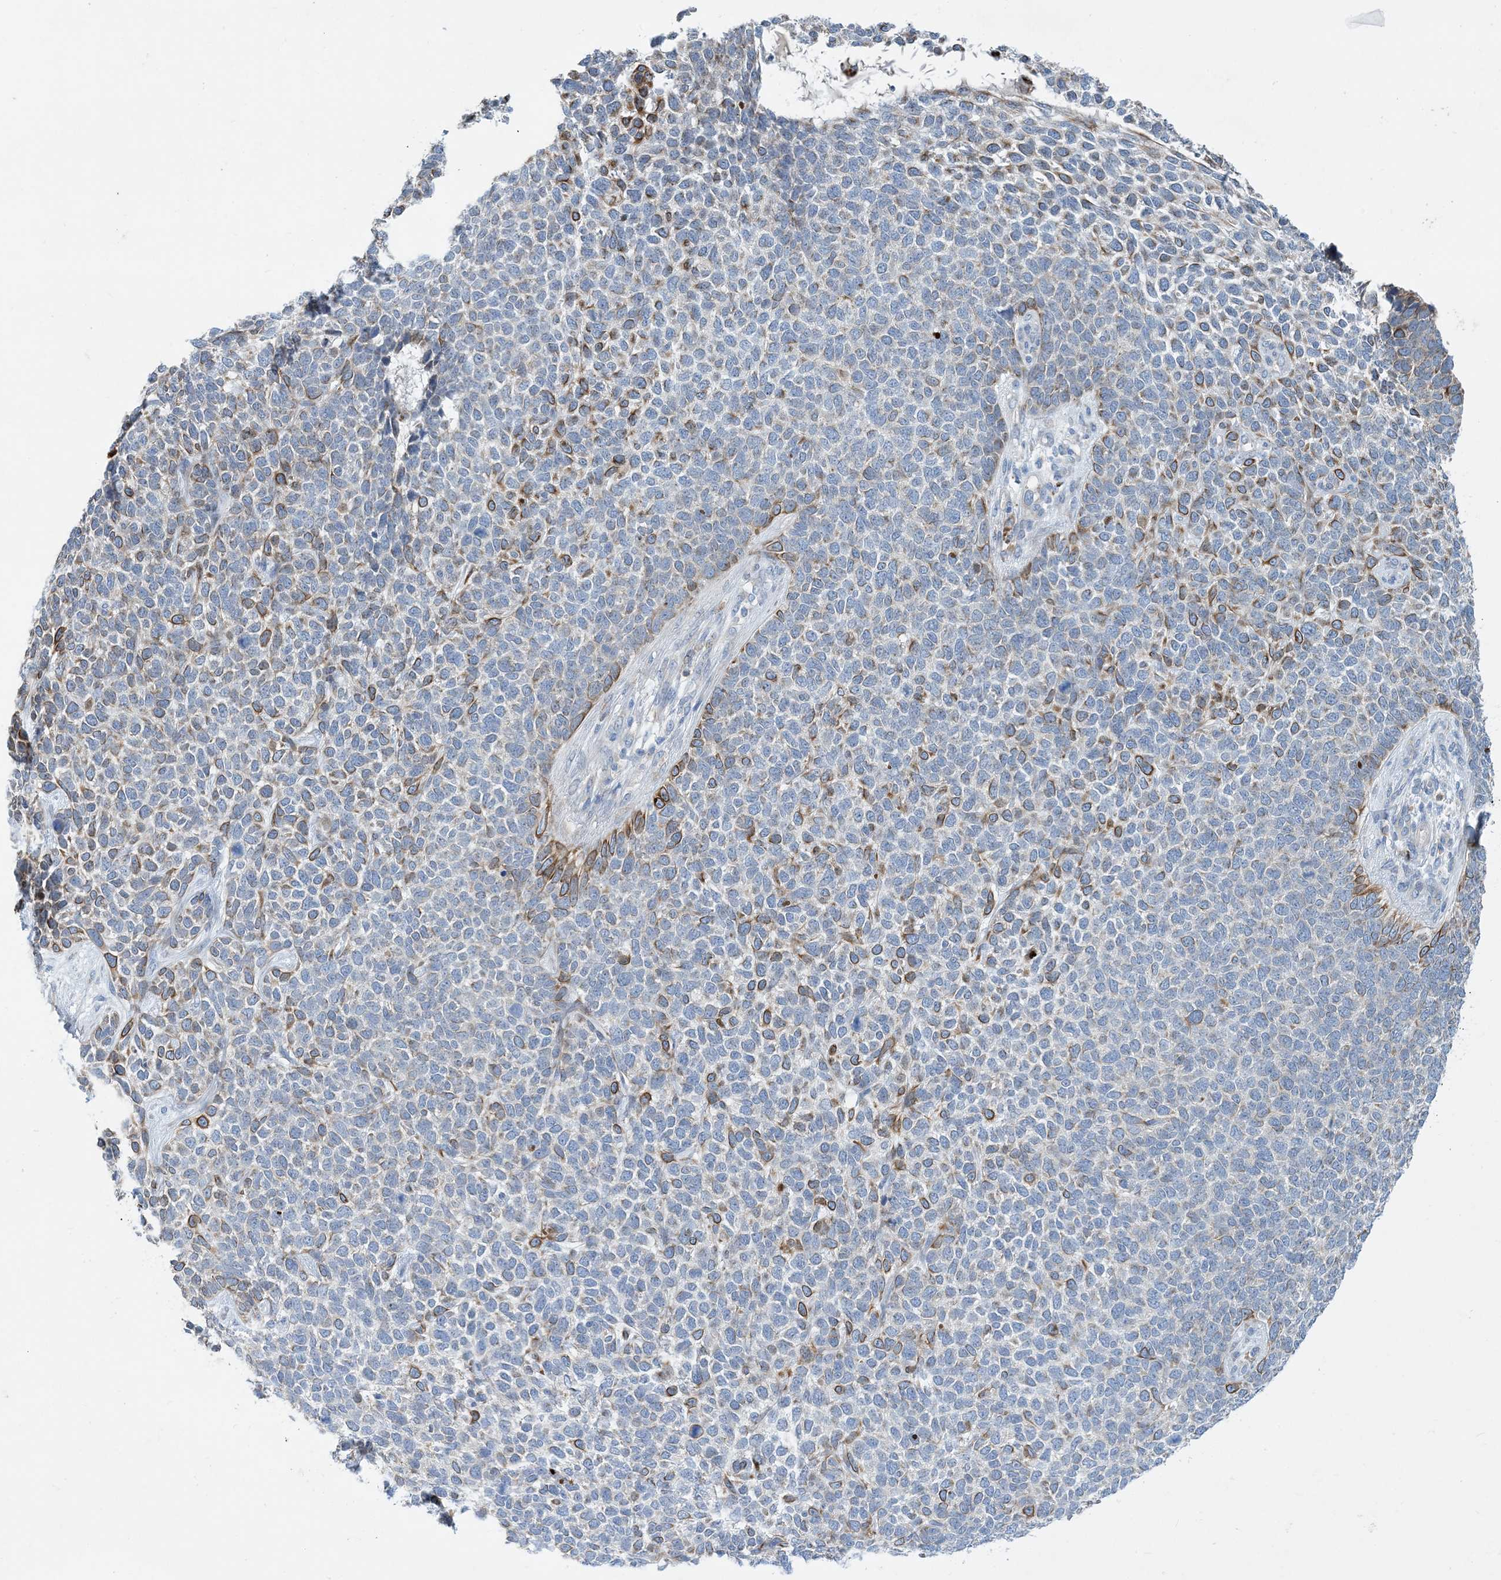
{"staining": {"intensity": "moderate", "quantity": "<25%", "location": "cytoplasmic/membranous"}, "tissue": "skin cancer", "cell_type": "Tumor cells", "image_type": "cancer", "snomed": [{"axis": "morphology", "description": "Basal cell carcinoma"}, {"axis": "topography", "description": "Skin"}], "caption": "Immunohistochemical staining of human basal cell carcinoma (skin) demonstrates moderate cytoplasmic/membranous protein positivity in approximately <25% of tumor cells.", "gene": "ZCCHC18", "patient": {"sex": "female", "age": 84}}